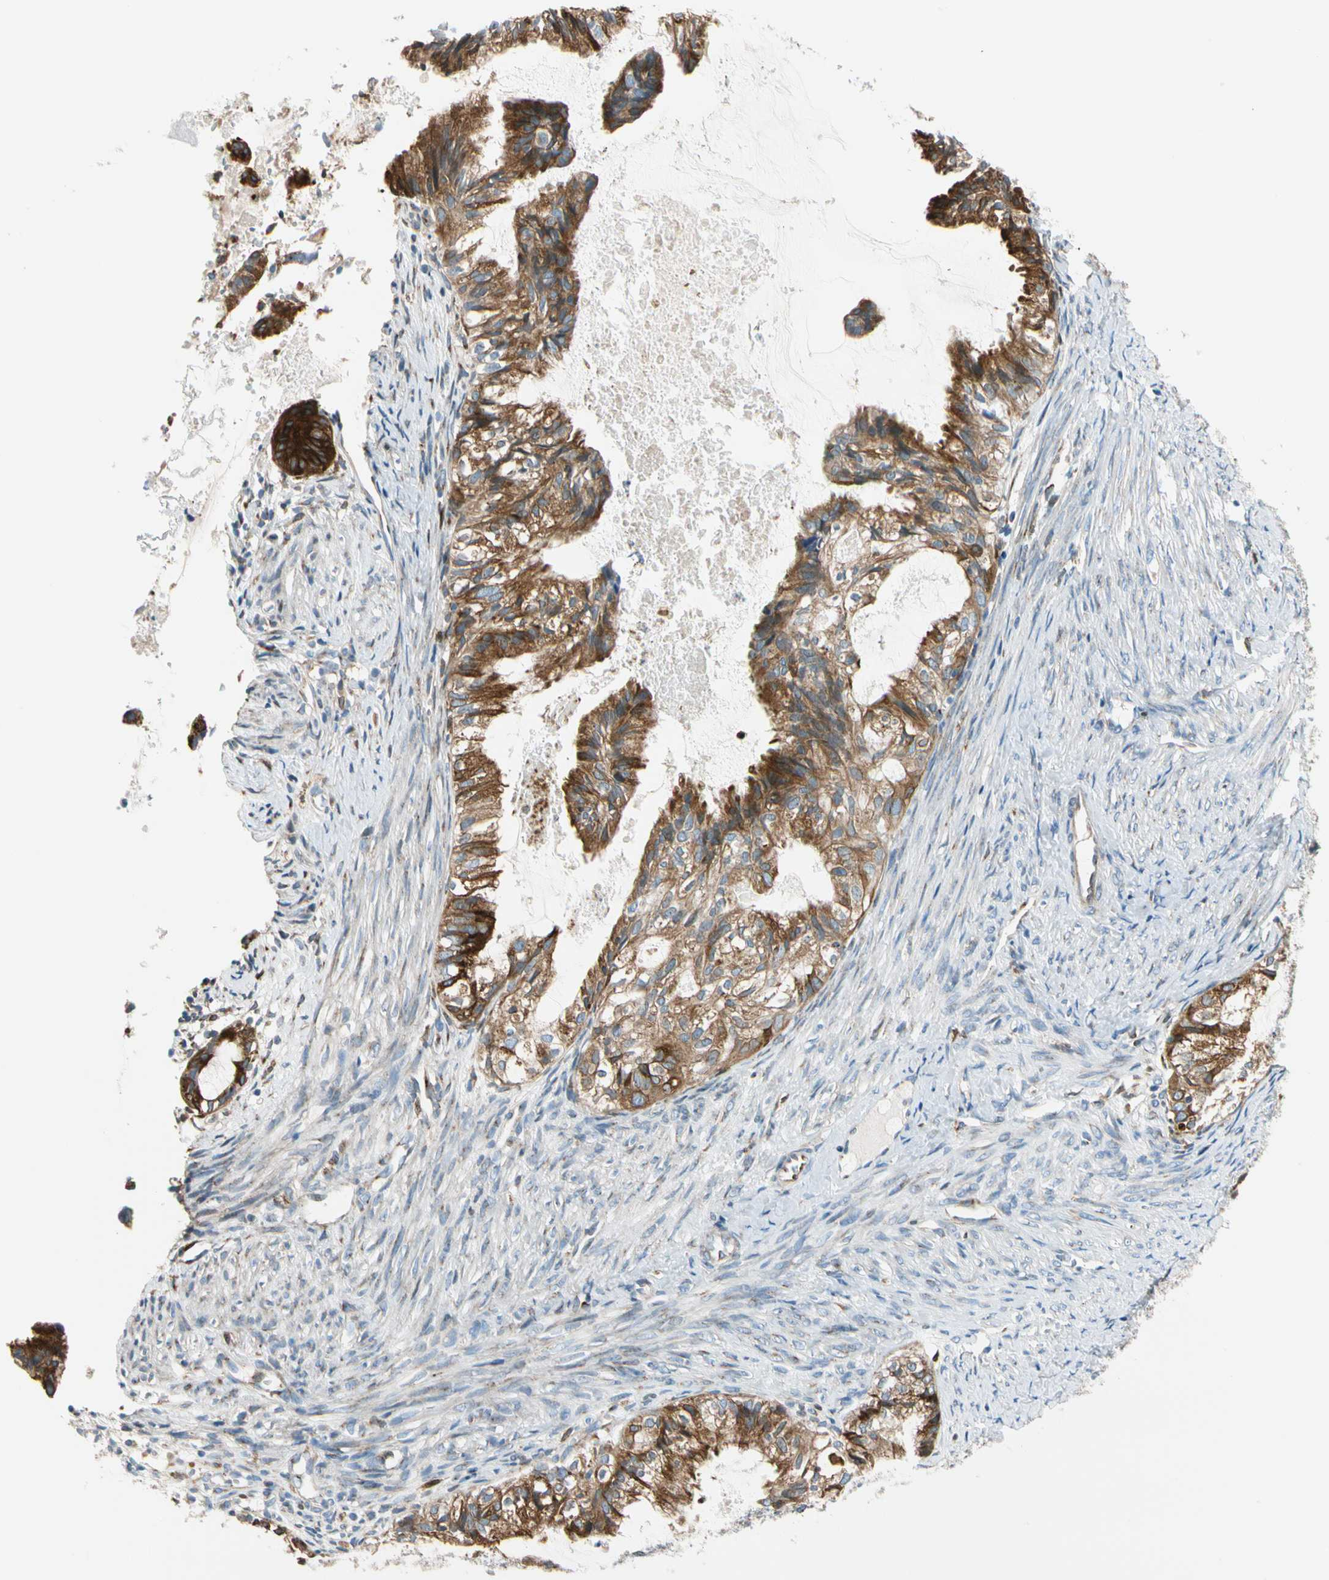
{"staining": {"intensity": "strong", "quantity": ">75%", "location": "cytoplasmic/membranous"}, "tissue": "cervical cancer", "cell_type": "Tumor cells", "image_type": "cancer", "snomed": [{"axis": "morphology", "description": "Normal tissue, NOS"}, {"axis": "morphology", "description": "Adenocarcinoma, NOS"}, {"axis": "topography", "description": "Cervix"}, {"axis": "topography", "description": "Endometrium"}], "caption": "Cervical cancer (adenocarcinoma) tissue demonstrates strong cytoplasmic/membranous staining in about >75% of tumor cells, visualized by immunohistochemistry. The staining was performed using DAB, with brown indicating positive protein expression. Nuclei are stained blue with hematoxylin.", "gene": "NUCB1", "patient": {"sex": "female", "age": 86}}